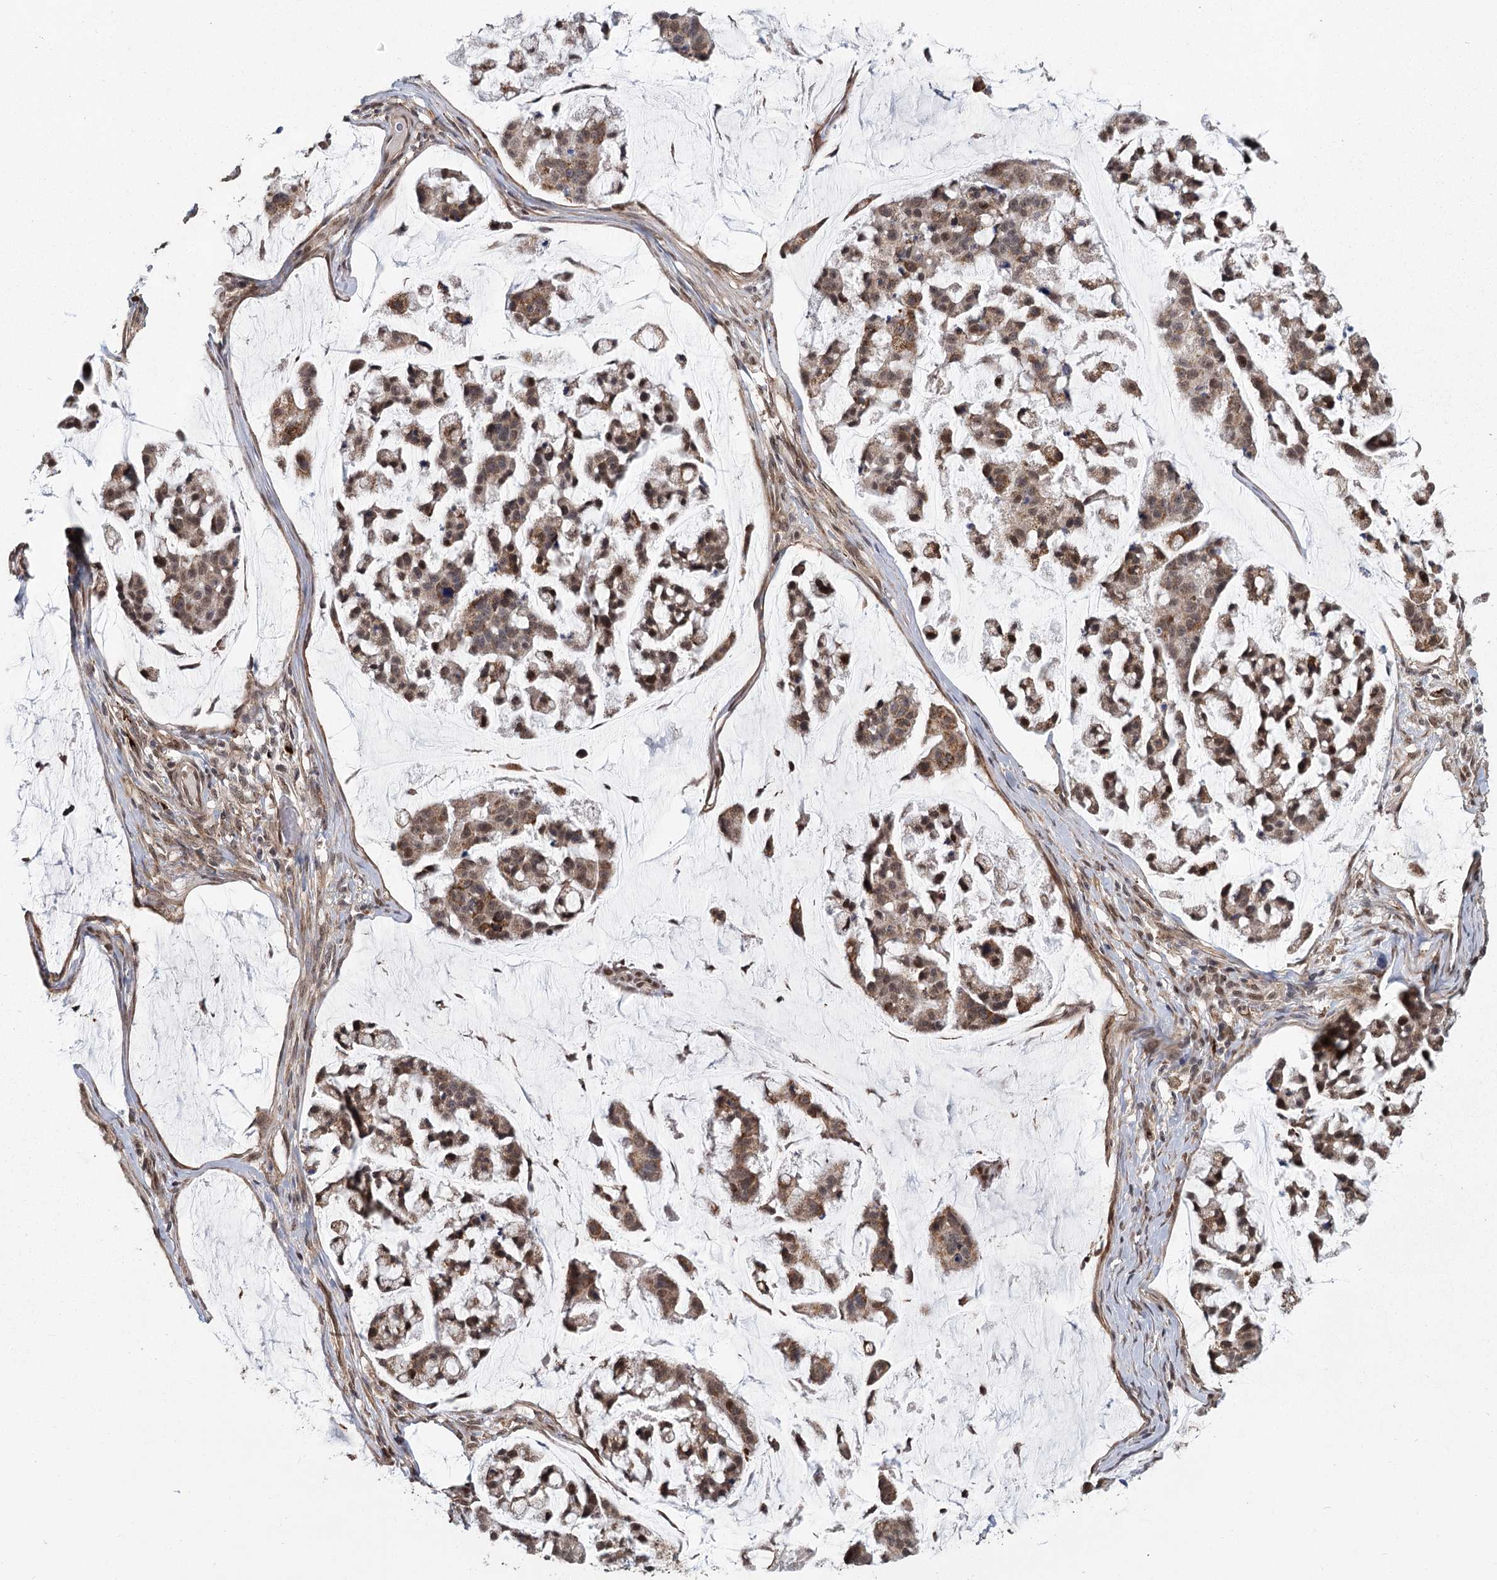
{"staining": {"intensity": "moderate", "quantity": ">75%", "location": "cytoplasmic/membranous,nuclear"}, "tissue": "stomach cancer", "cell_type": "Tumor cells", "image_type": "cancer", "snomed": [{"axis": "morphology", "description": "Adenocarcinoma, NOS"}, {"axis": "topography", "description": "Stomach, lower"}], "caption": "Stomach cancer (adenocarcinoma) tissue displays moderate cytoplasmic/membranous and nuclear staining in approximately >75% of tumor cells, visualized by immunohistochemistry.", "gene": "ZCCHC24", "patient": {"sex": "male", "age": 67}}